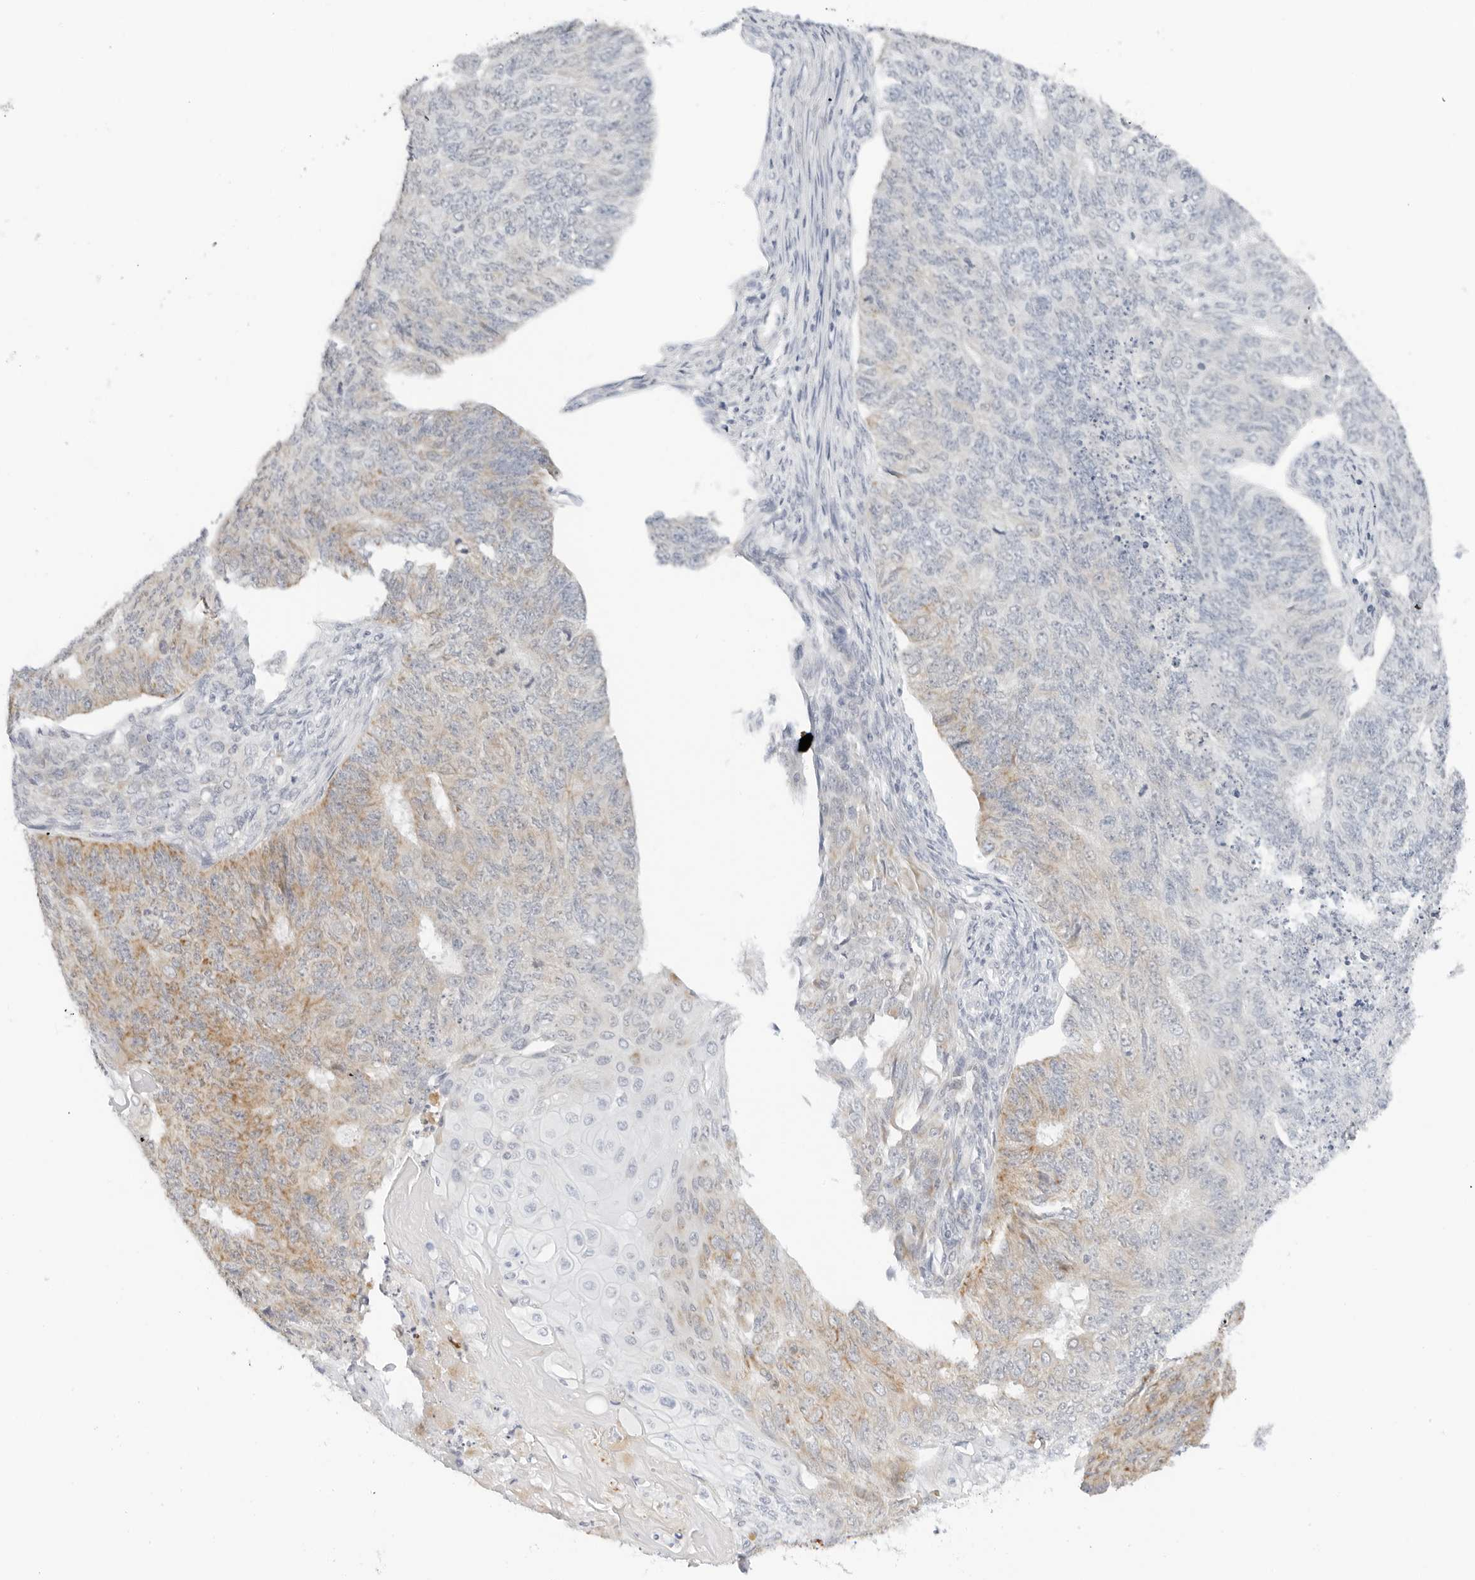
{"staining": {"intensity": "weak", "quantity": "25%-75%", "location": "cytoplasmic/membranous"}, "tissue": "endometrial cancer", "cell_type": "Tumor cells", "image_type": "cancer", "snomed": [{"axis": "morphology", "description": "Adenocarcinoma, NOS"}, {"axis": "topography", "description": "Endometrium"}], "caption": "A micrograph of endometrial cancer (adenocarcinoma) stained for a protein reveals weak cytoplasmic/membranous brown staining in tumor cells.", "gene": "RC3H1", "patient": {"sex": "female", "age": 32}}